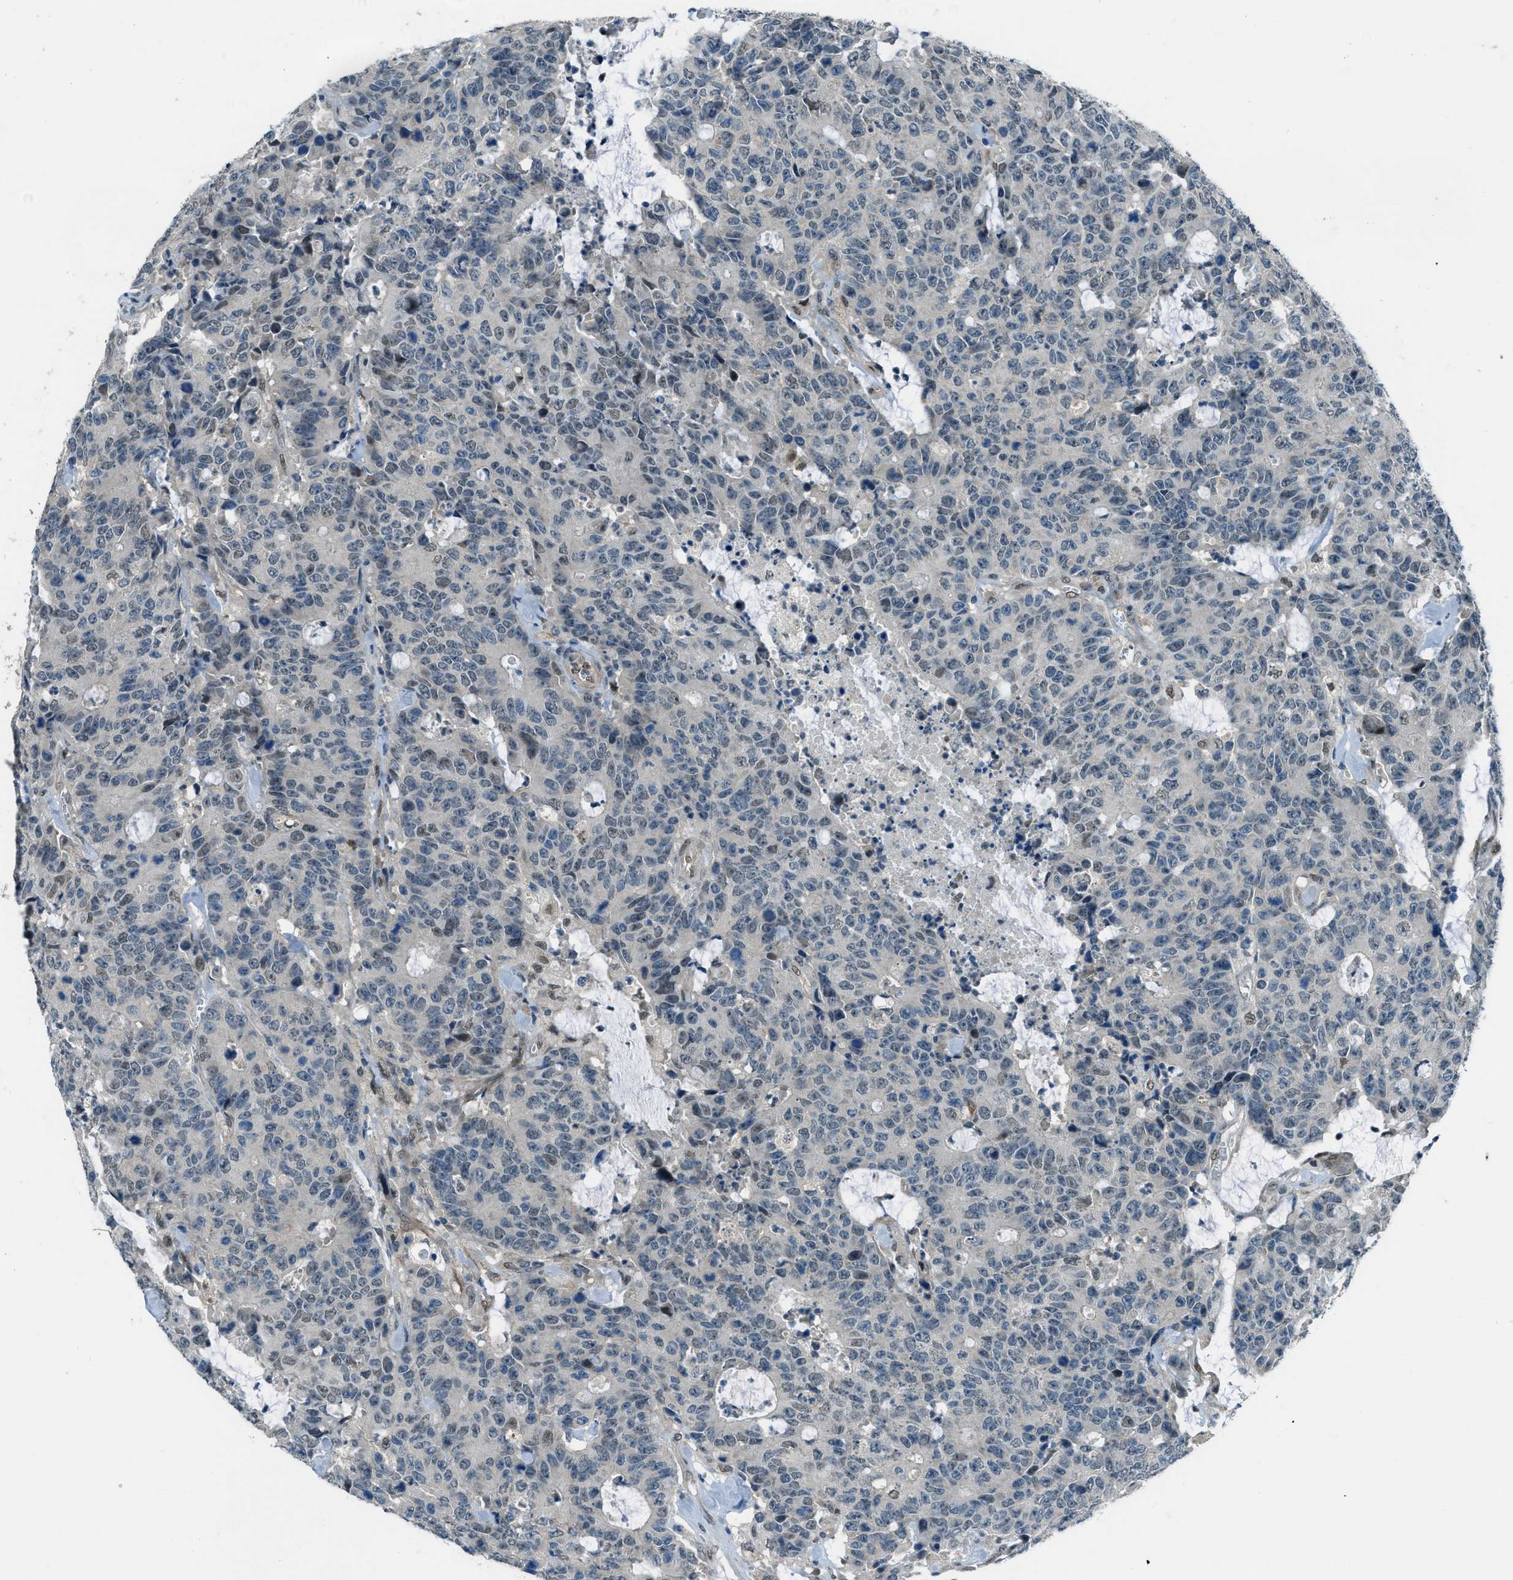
{"staining": {"intensity": "weak", "quantity": "25%-75%", "location": "nuclear"}, "tissue": "colorectal cancer", "cell_type": "Tumor cells", "image_type": "cancer", "snomed": [{"axis": "morphology", "description": "Adenocarcinoma, NOS"}, {"axis": "topography", "description": "Colon"}], "caption": "Protein analysis of adenocarcinoma (colorectal) tissue exhibits weak nuclear expression in about 25%-75% of tumor cells. The protein of interest is shown in brown color, while the nuclei are stained blue.", "gene": "NPEPL1", "patient": {"sex": "female", "age": 86}}